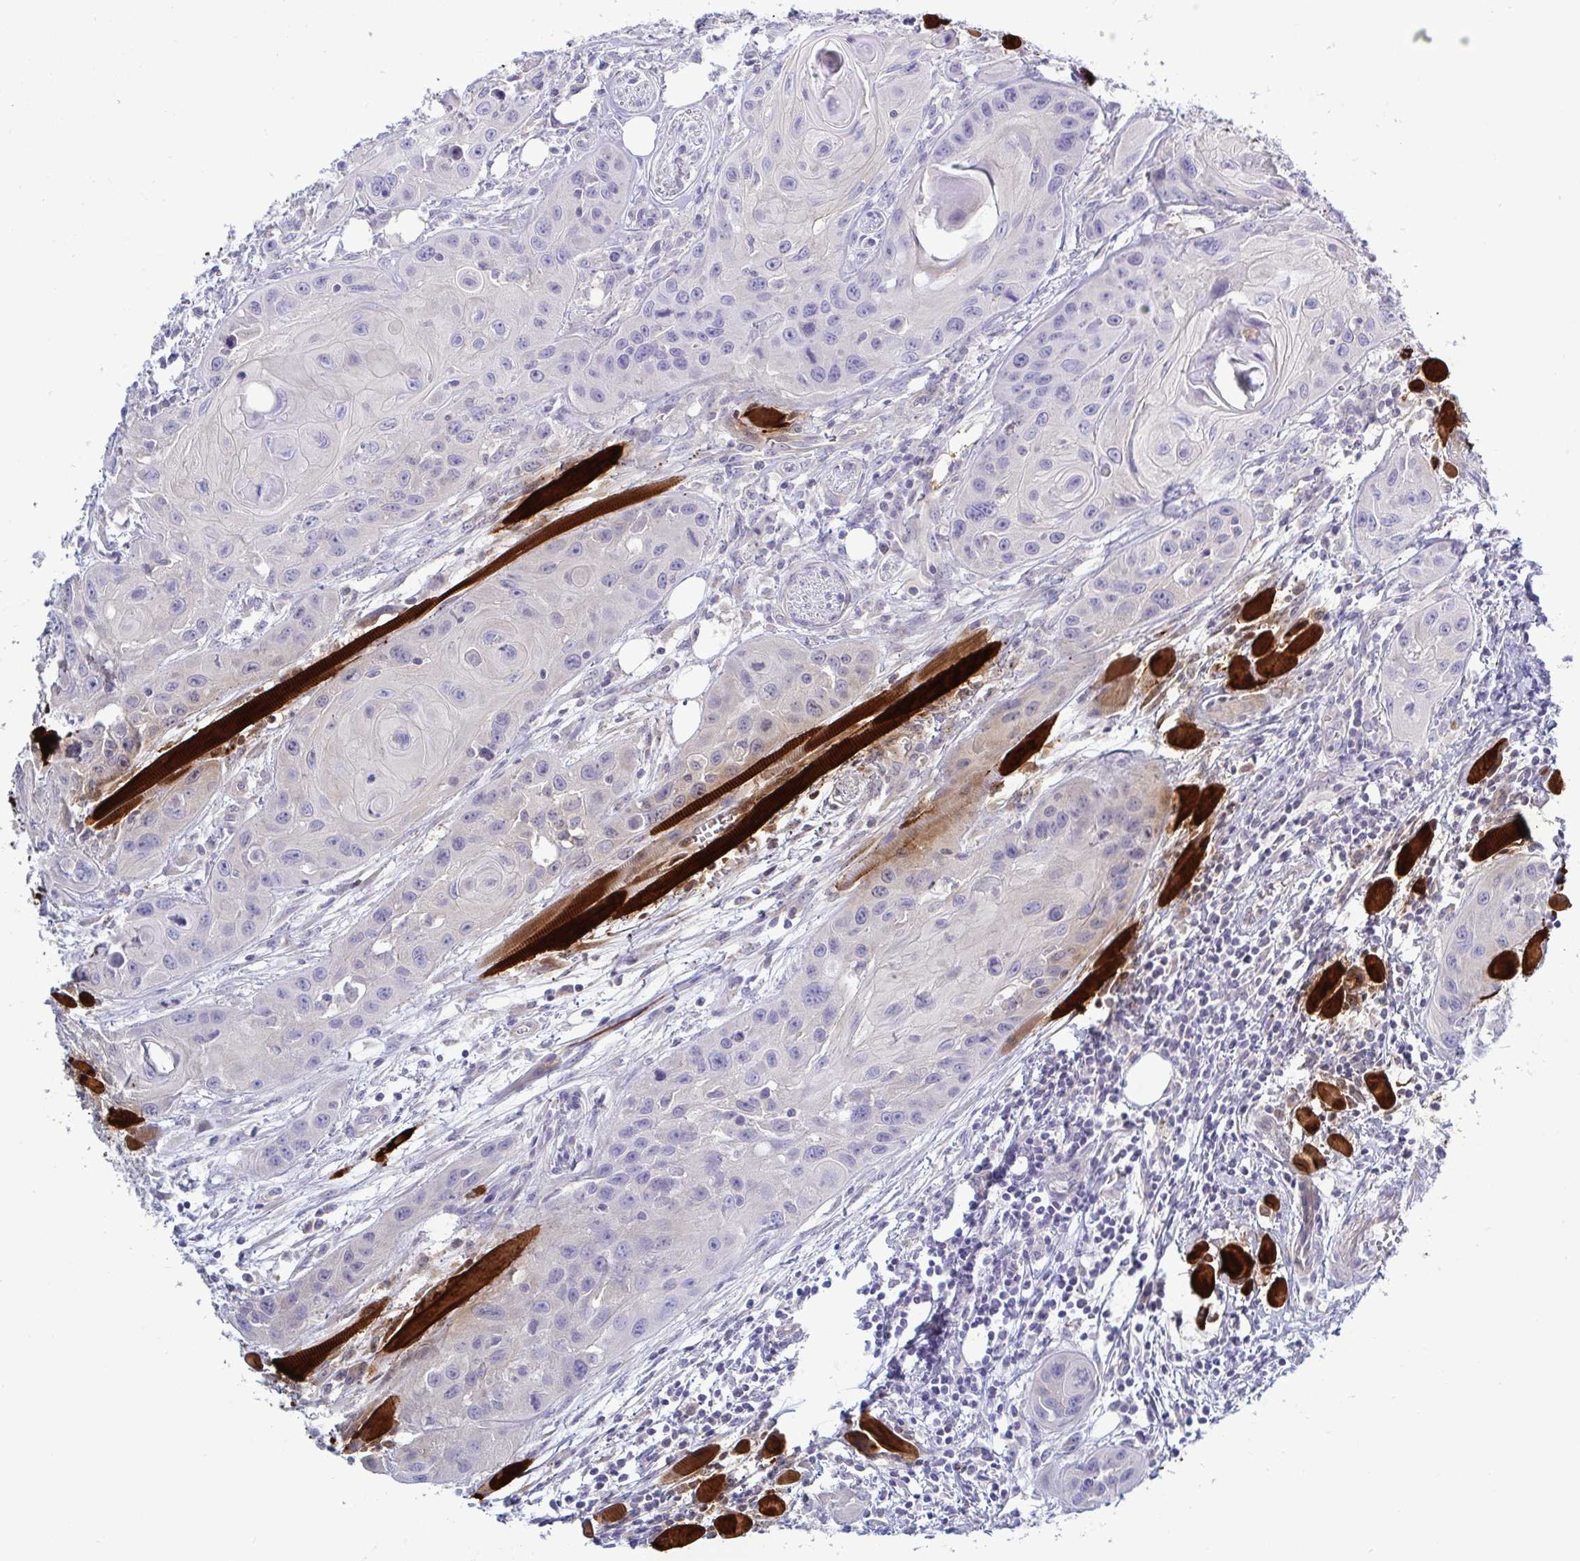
{"staining": {"intensity": "negative", "quantity": "none", "location": "none"}, "tissue": "head and neck cancer", "cell_type": "Tumor cells", "image_type": "cancer", "snomed": [{"axis": "morphology", "description": "Squamous cell carcinoma, NOS"}, {"axis": "topography", "description": "Oral tissue"}, {"axis": "topography", "description": "Head-Neck"}], "caption": "This is a image of immunohistochemistry (IHC) staining of head and neck squamous cell carcinoma, which shows no positivity in tumor cells.", "gene": "TNNI2", "patient": {"sex": "male", "age": 58}}